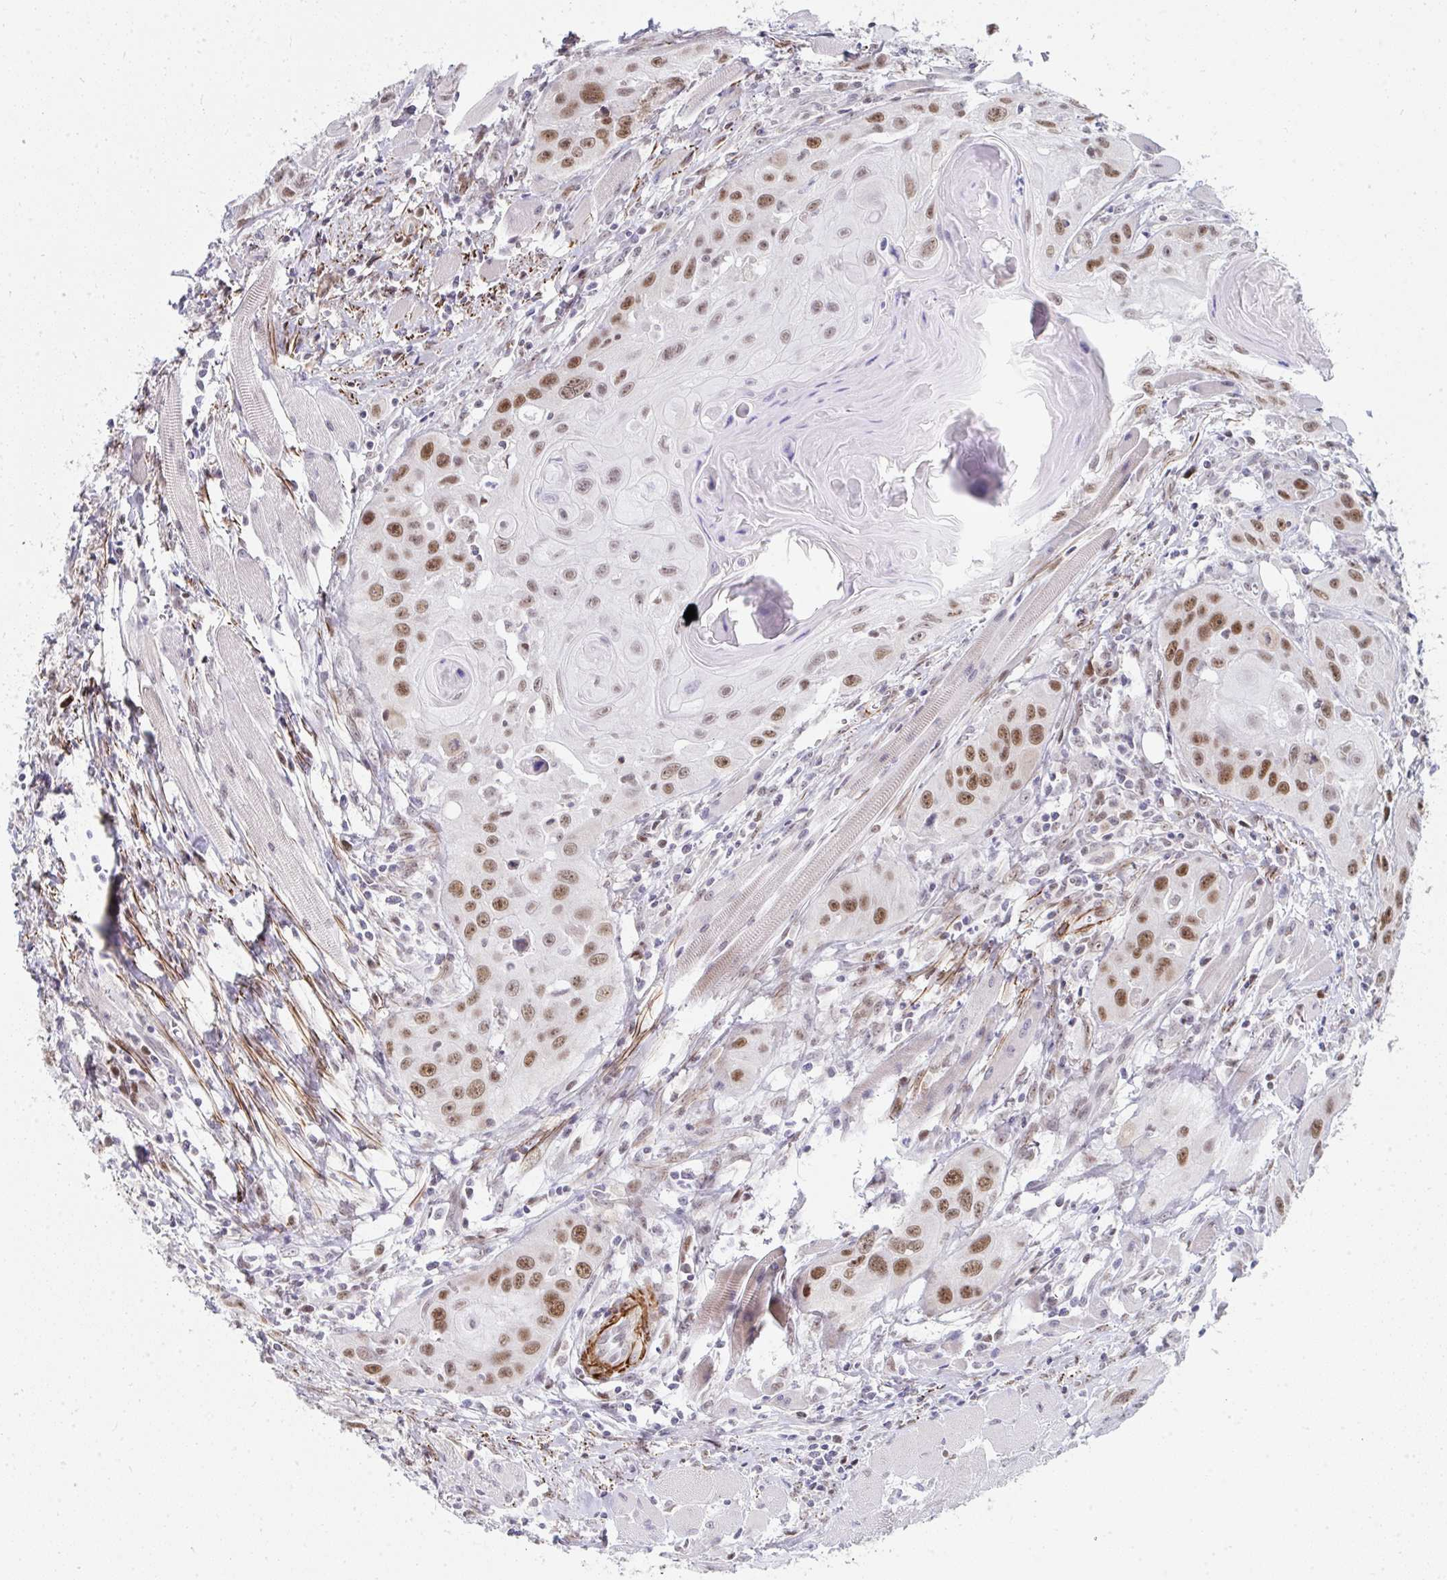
{"staining": {"intensity": "moderate", "quantity": ">75%", "location": "nuclear"}, "tissue": "head and neck cancer", "cell_type": "Tumor cells", "image_type": "cancer", "snomed": [{"axis": "morphology", "description": "Squamous cell carcinoma, NOS"}, {"axis": "topography", "description": "Oral tissue"}, {"axis": "topography", "description": "Head-Neck"}], "caption": "A histopathology image of human head and neck cancer stained for a protein demonstrates moderate nuclear brown staining in tumor cells.", "gene": "GINS2", "patient": {"sex": "male", "age": 58}}